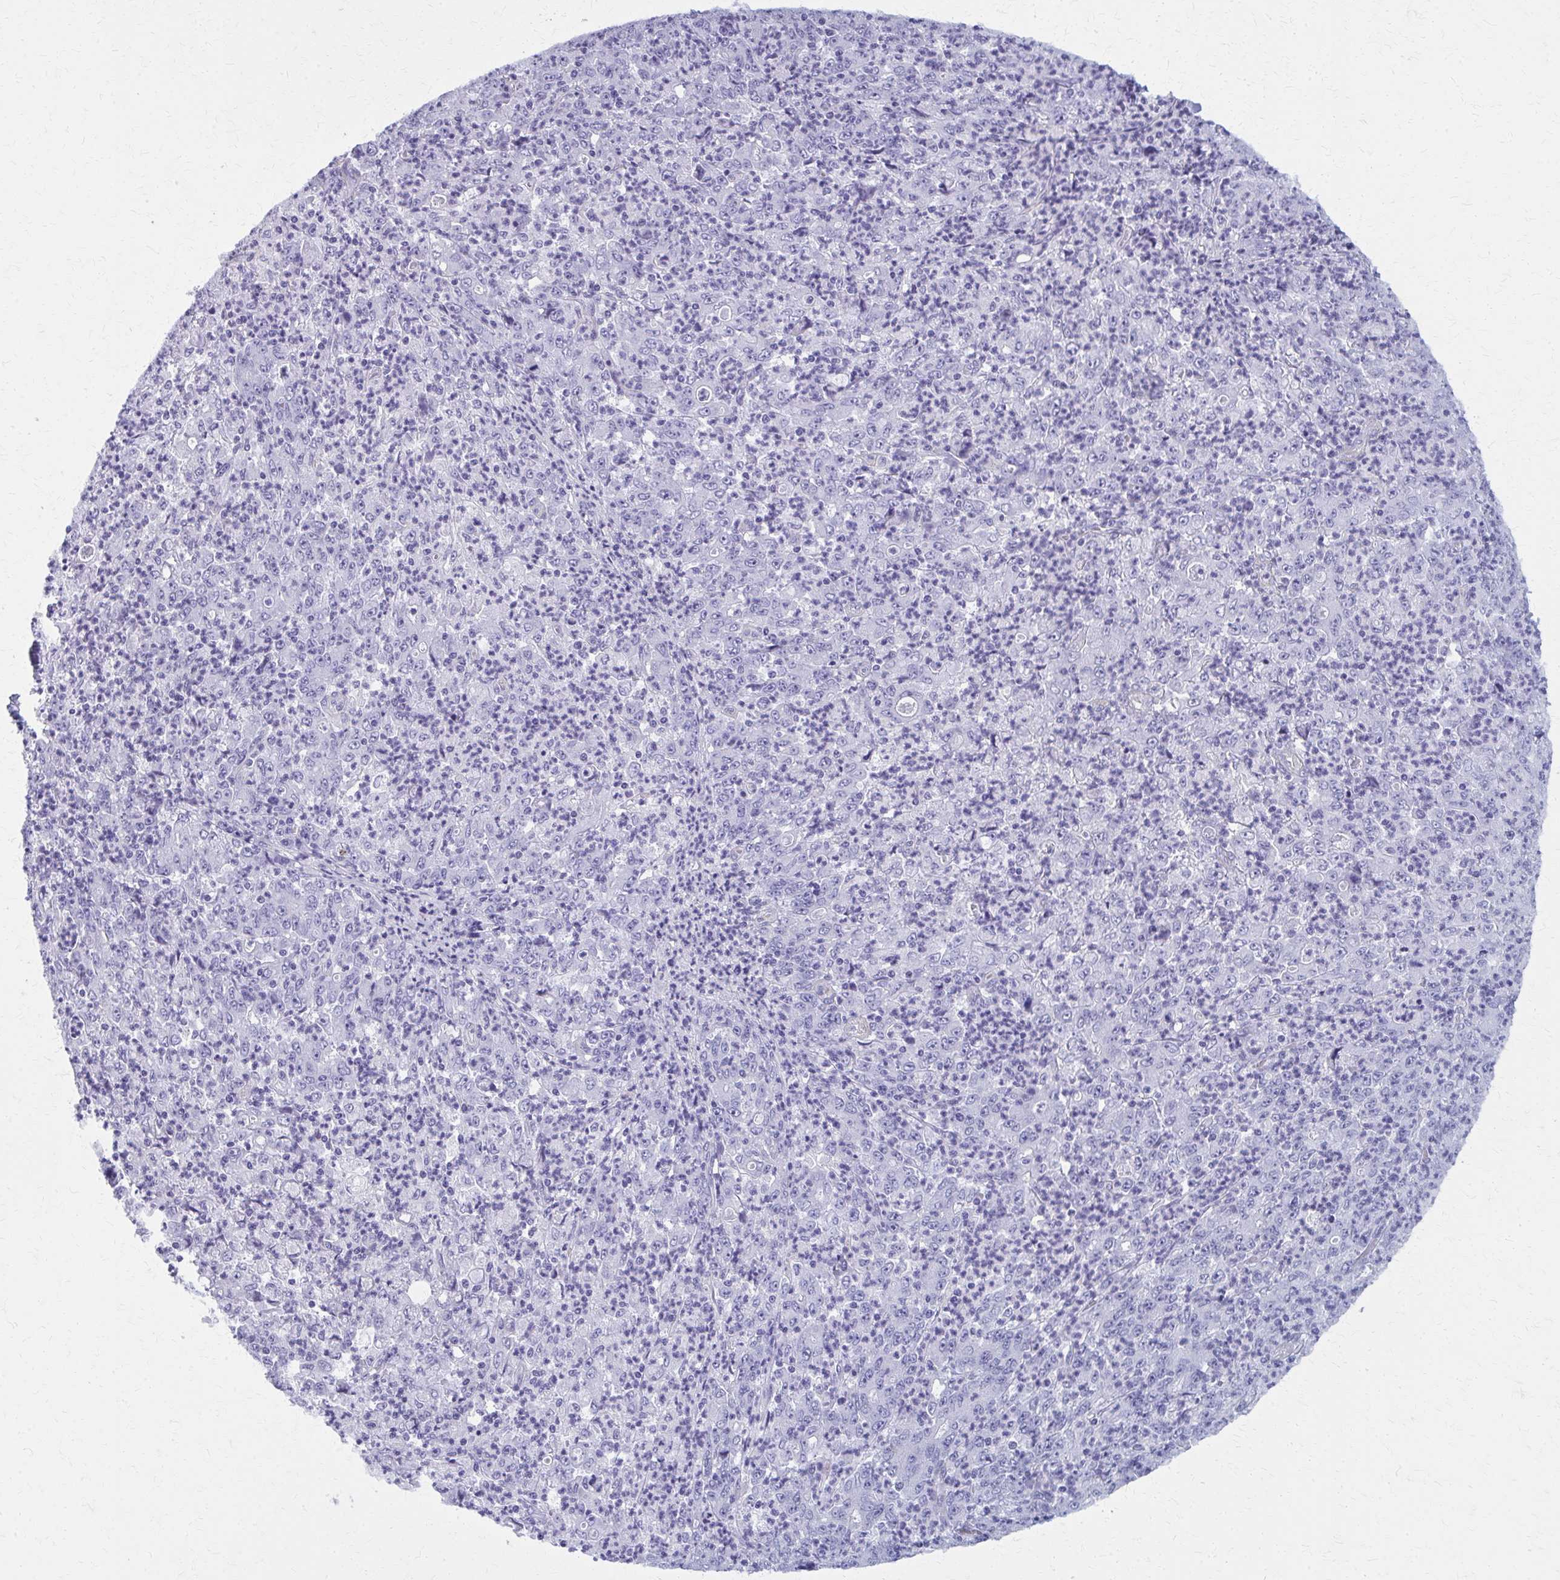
{"staining": {"intensity": "negative", "quantity": "none", "location": "none"}, "tissue": "stomach cancer", "cell_type": "Tumor cells", "image_type": "cancer", "snomed": [{"axis": "morphology", "description": "Adenocarcinoma, NOS"}, {"axis": "topography", "description": "Stomach, lower"}], "caption": "Tumor cells are negative for brown protein staining in adenocarcinoma (stomach).", "gene": "GFAP", "patient": {"sex": "female", "age": 71}}